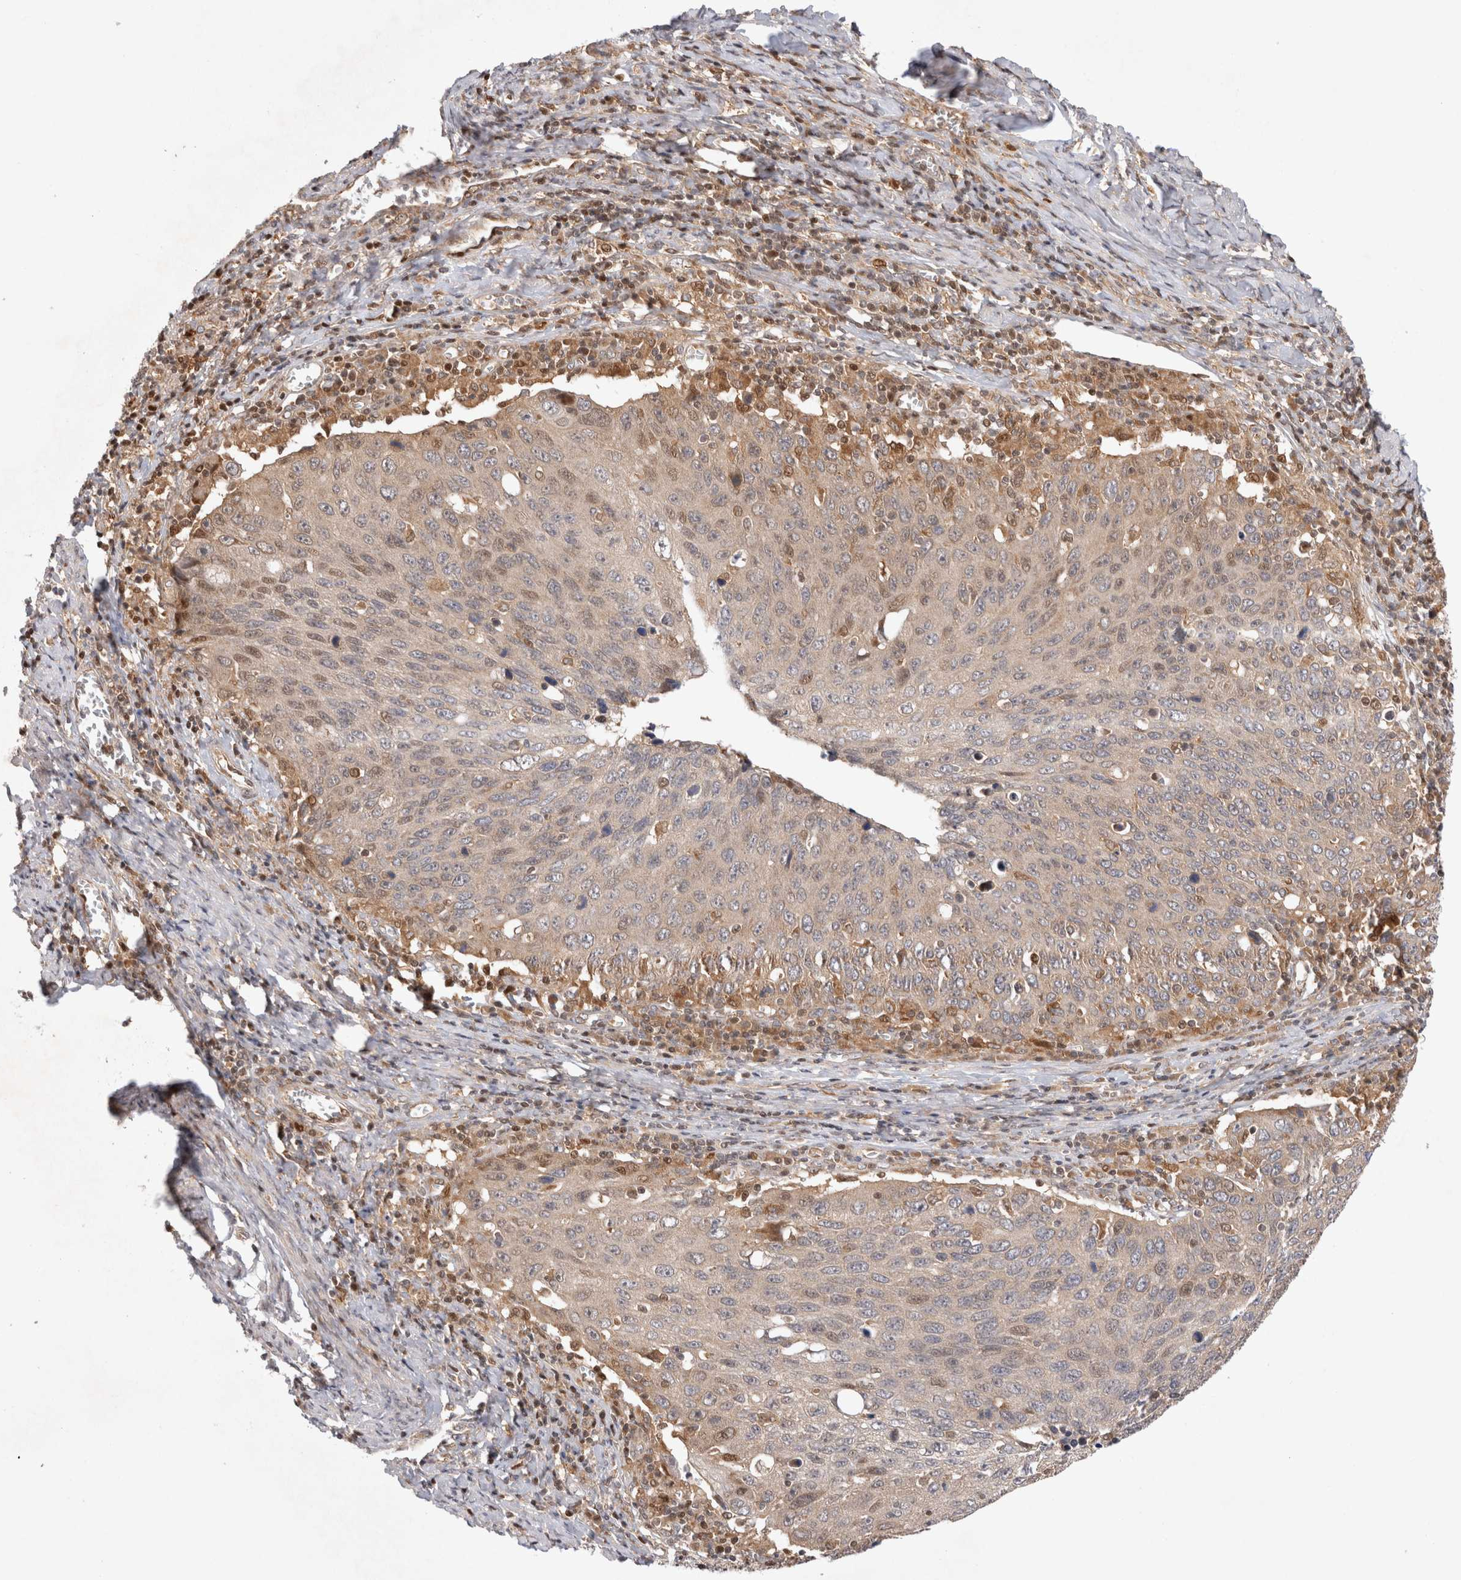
{"staining": {"intensity": "weak", "quantity": "<25%", "location": "nuclear"}, "tissue": "cervical cancer", "cell_type": "Tumor cells", "image_type": "cancer", "snomed": [{"axis": "morphology", "description": "Squamous cell carcinoma, NOS"}, {"axis": "topography", "description": "Cervix"}], "caption": "DAB (3,3'-diaminobenzidine) immunohistochemical staining of cervical cancer (squamous cell carcinoma) demonstrates no significant expression in tumor cells.", "gene": "HTT", "patient": {"sex": "female", "age": 53}}